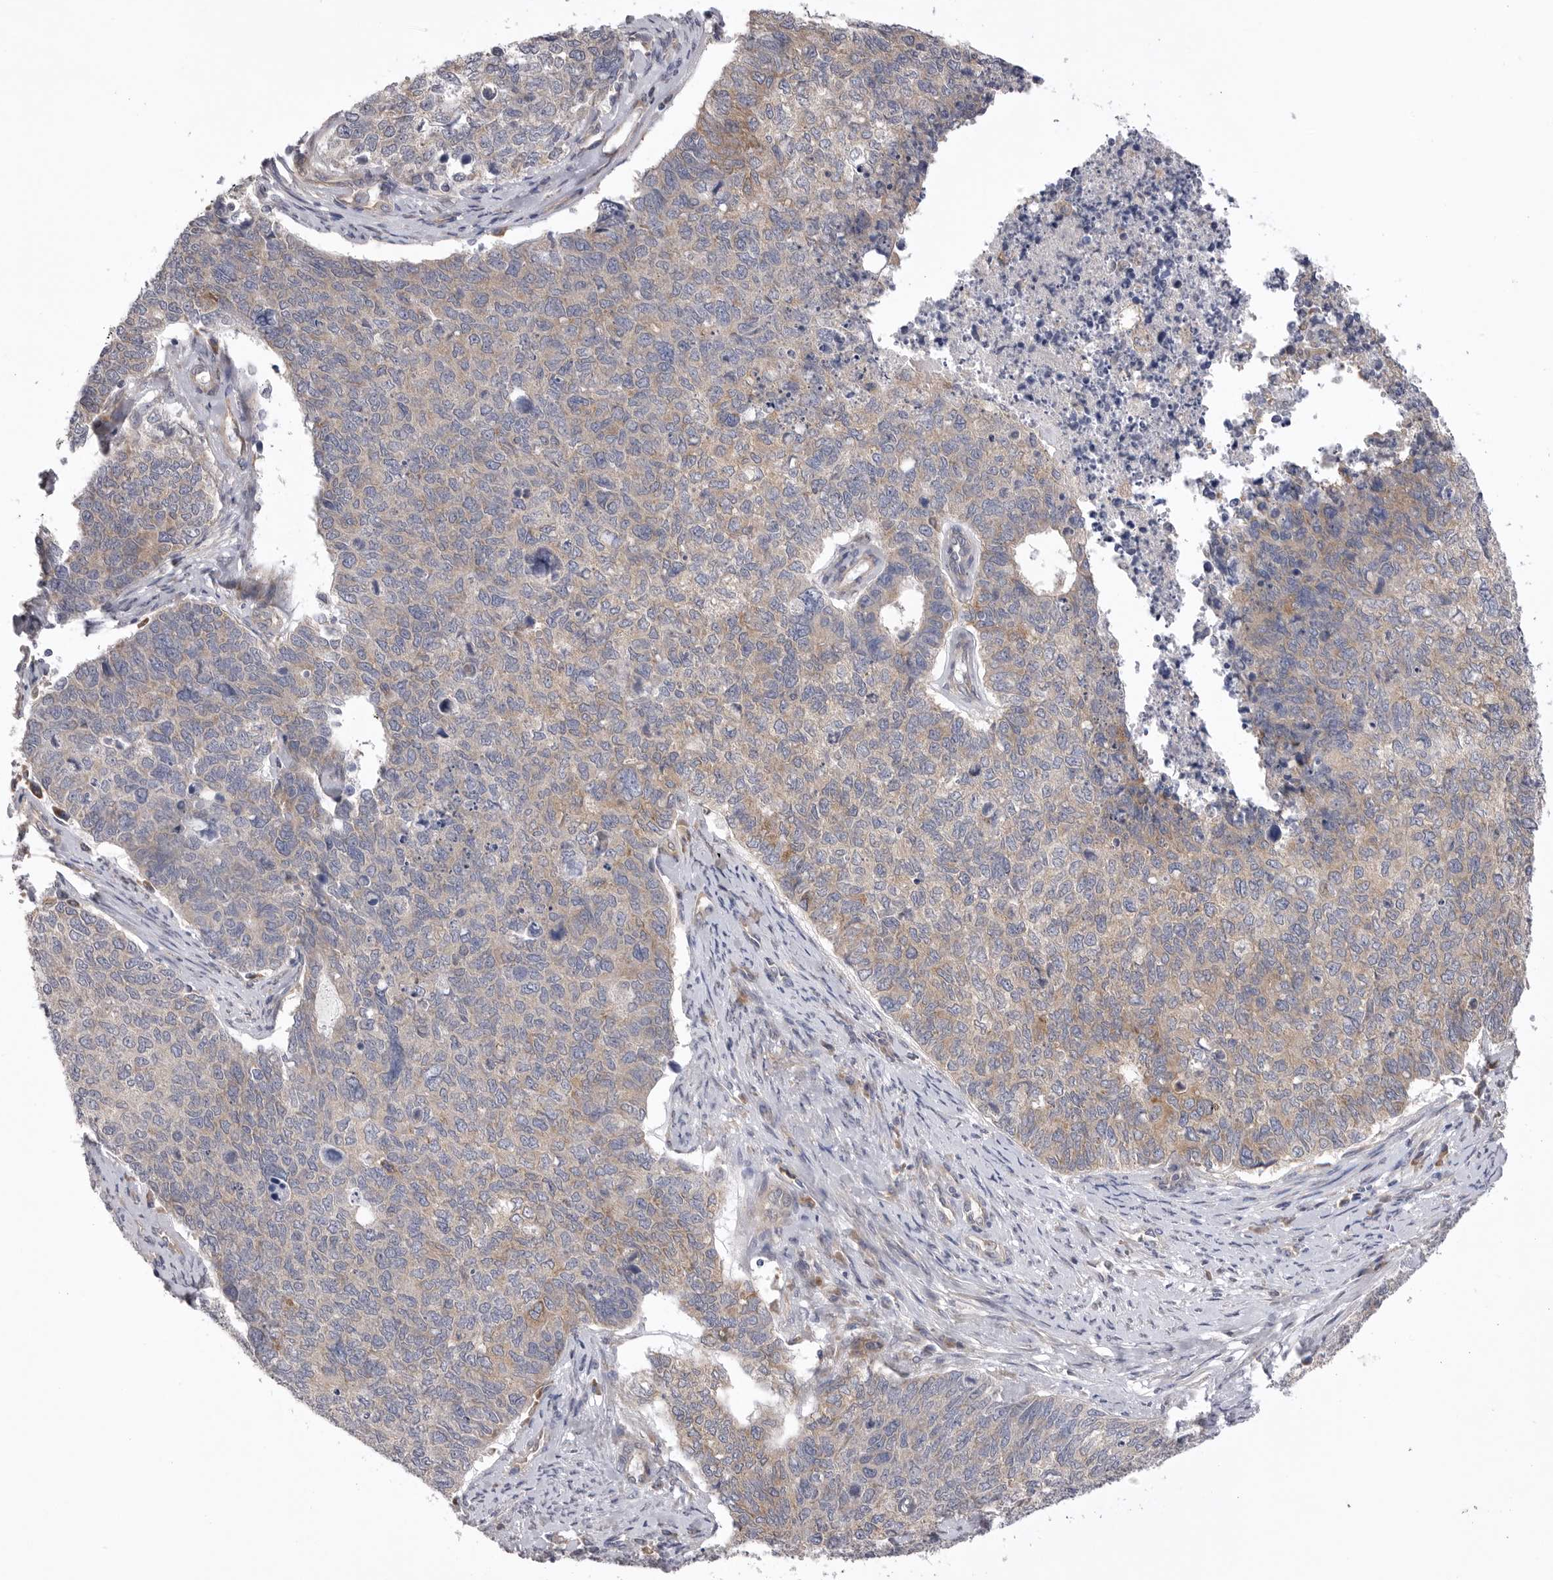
{"staining": {"intensity": "weak", "quantity": "<25%", "location": "cytoplasmic/membranous"}, "tissue": "cervical cancer", "cell_type": "Tumor cells", "image_type": "cancer", "snomed": [{"axis": "morphology", "description": "Squamous cell carcinoma, NOS"}, {"axis": "topography", "description": "Cervix"}], "caption": "The histopathology image shows no staining of tumor cells in cervical cancer (squamous cell carcinoma).", "gene": "VAC14", "patient": {"sex": "female", "age": 63}}